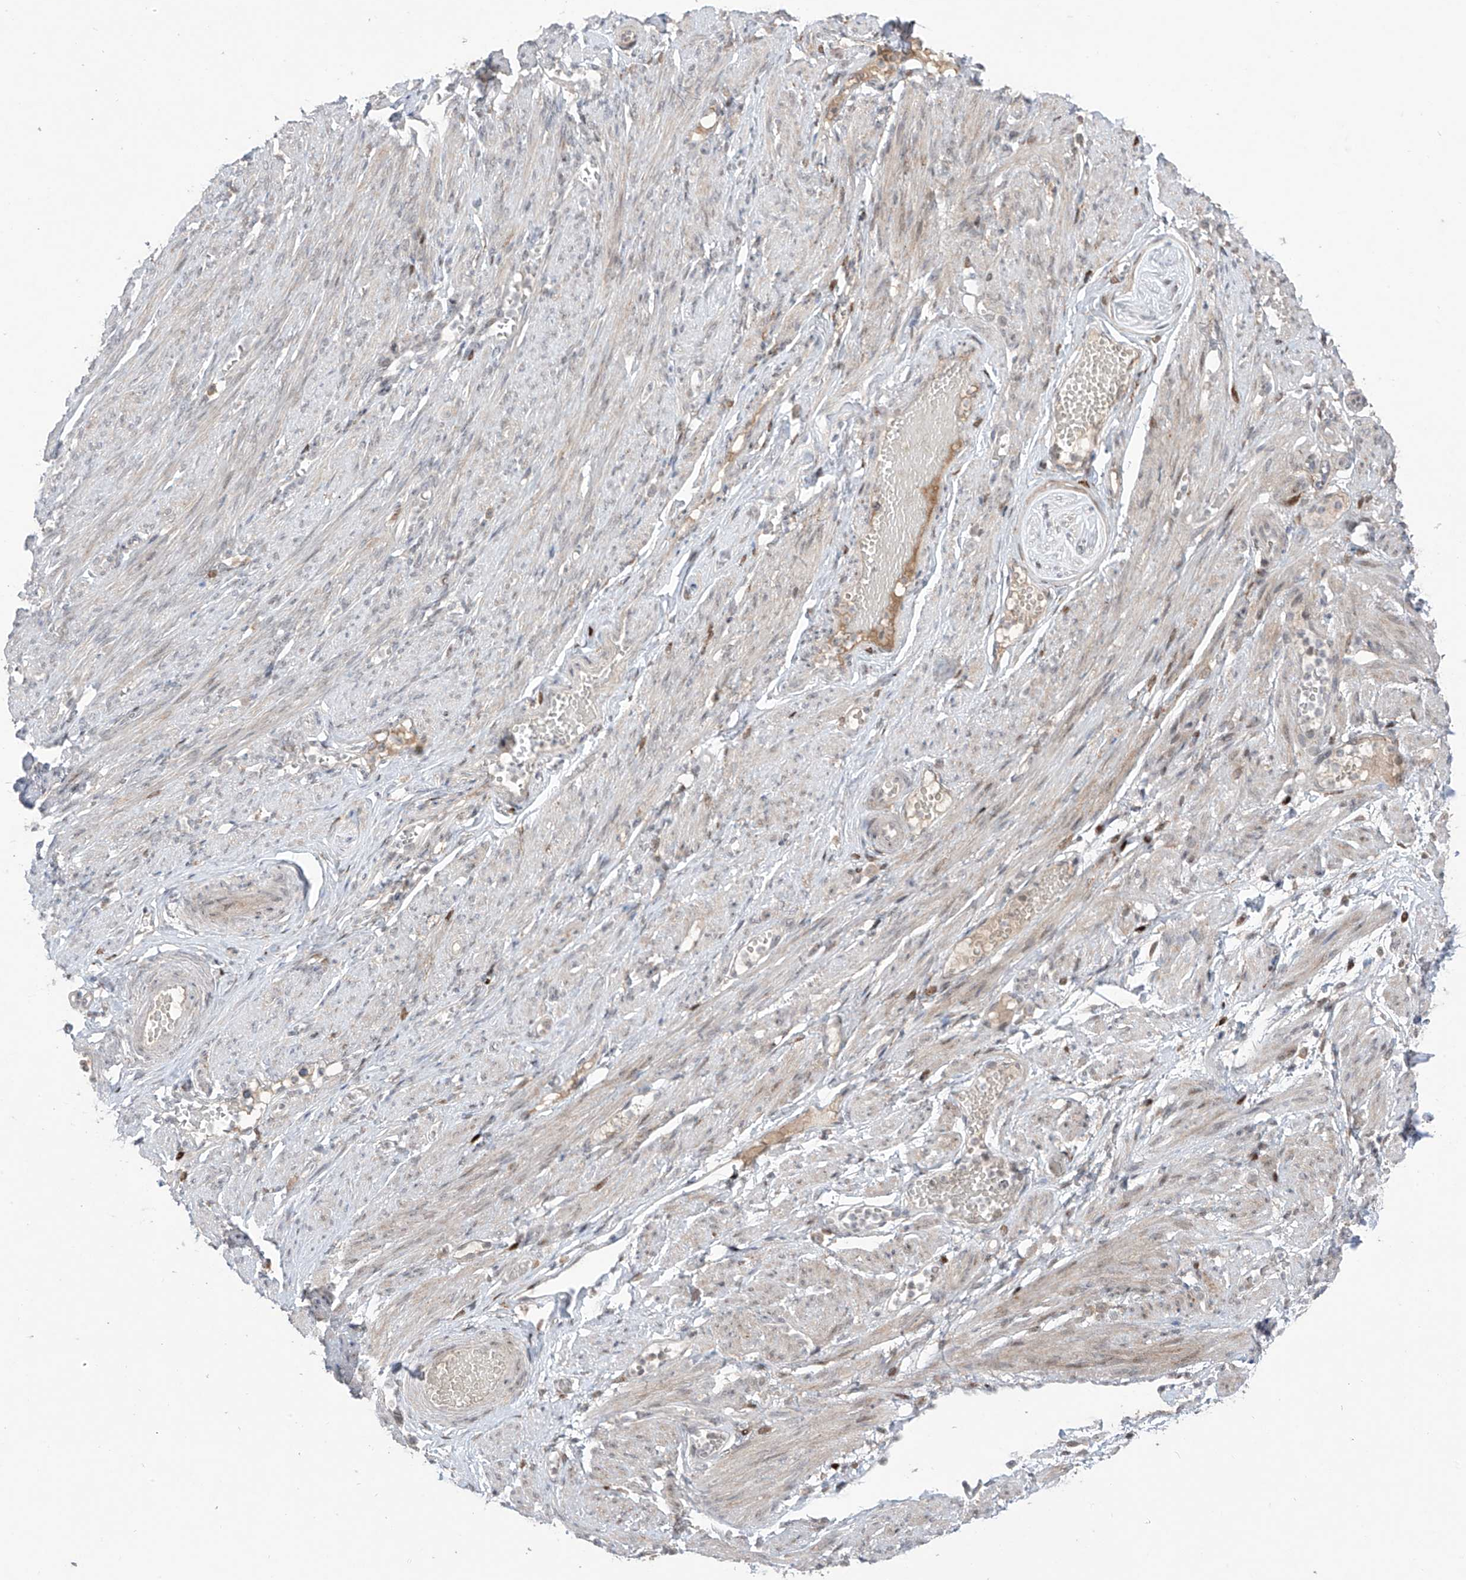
{"staining": {"intensity": "moderate", "quantity": ">75%", "location": "nuclear"}, "tissue": "adipose tissue", "cell_type": "Adipocytes", "image_type": "normal", "snomed": [{"axis": "morphology", "description": "Normal tissue, NOS"}, {"axis": "topography", "description": "Smooth muscle"}, {"axis": "topography", "description": "Peripheral nerve tissue"}], "caption": "The immunohistochemical stain highlights moderate nuclear positivity in adipocytes of normal adipose tissue.", "gene": "OGT", "patient": {"sex": "female", "age": 39}}